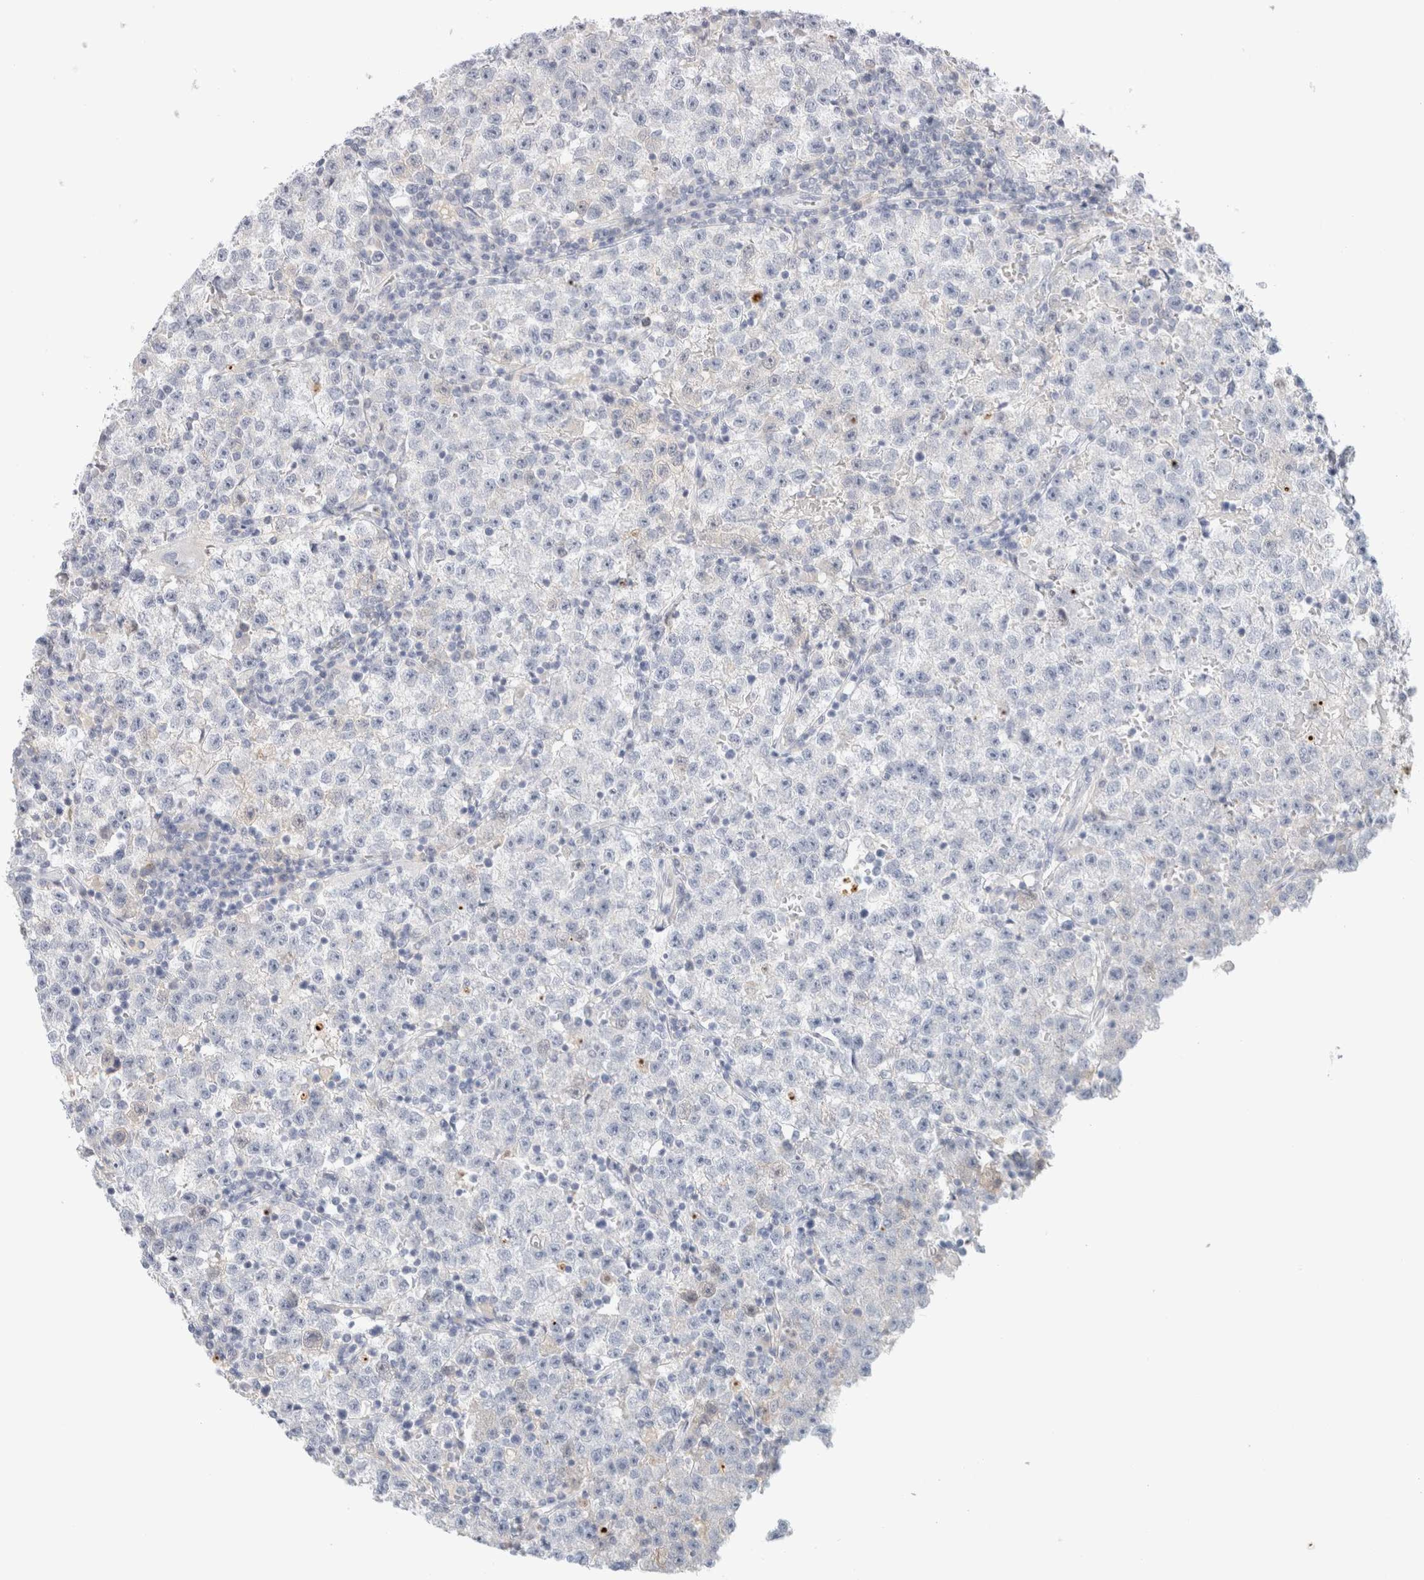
{"staining": {"intensity": "negative", "quantity": "none", "location": "none"}, "tissue": "testis cancer", "cell_type": "Tumor cells", "image_type": "cancer", "snomed": [{"axis": "morphology", "description": "Seminoma, NOS"}, {"axis": "topography", "description": "Testis"}], "caption": "Protein analysis of seminoma (testis) exhibits no significant expression in tumor cells. (DAB immunohistochemistry (IHC) with hematoxylin counter stain).", "gene": "HEXD", "patient": {"sex": "male", "age": 22}}